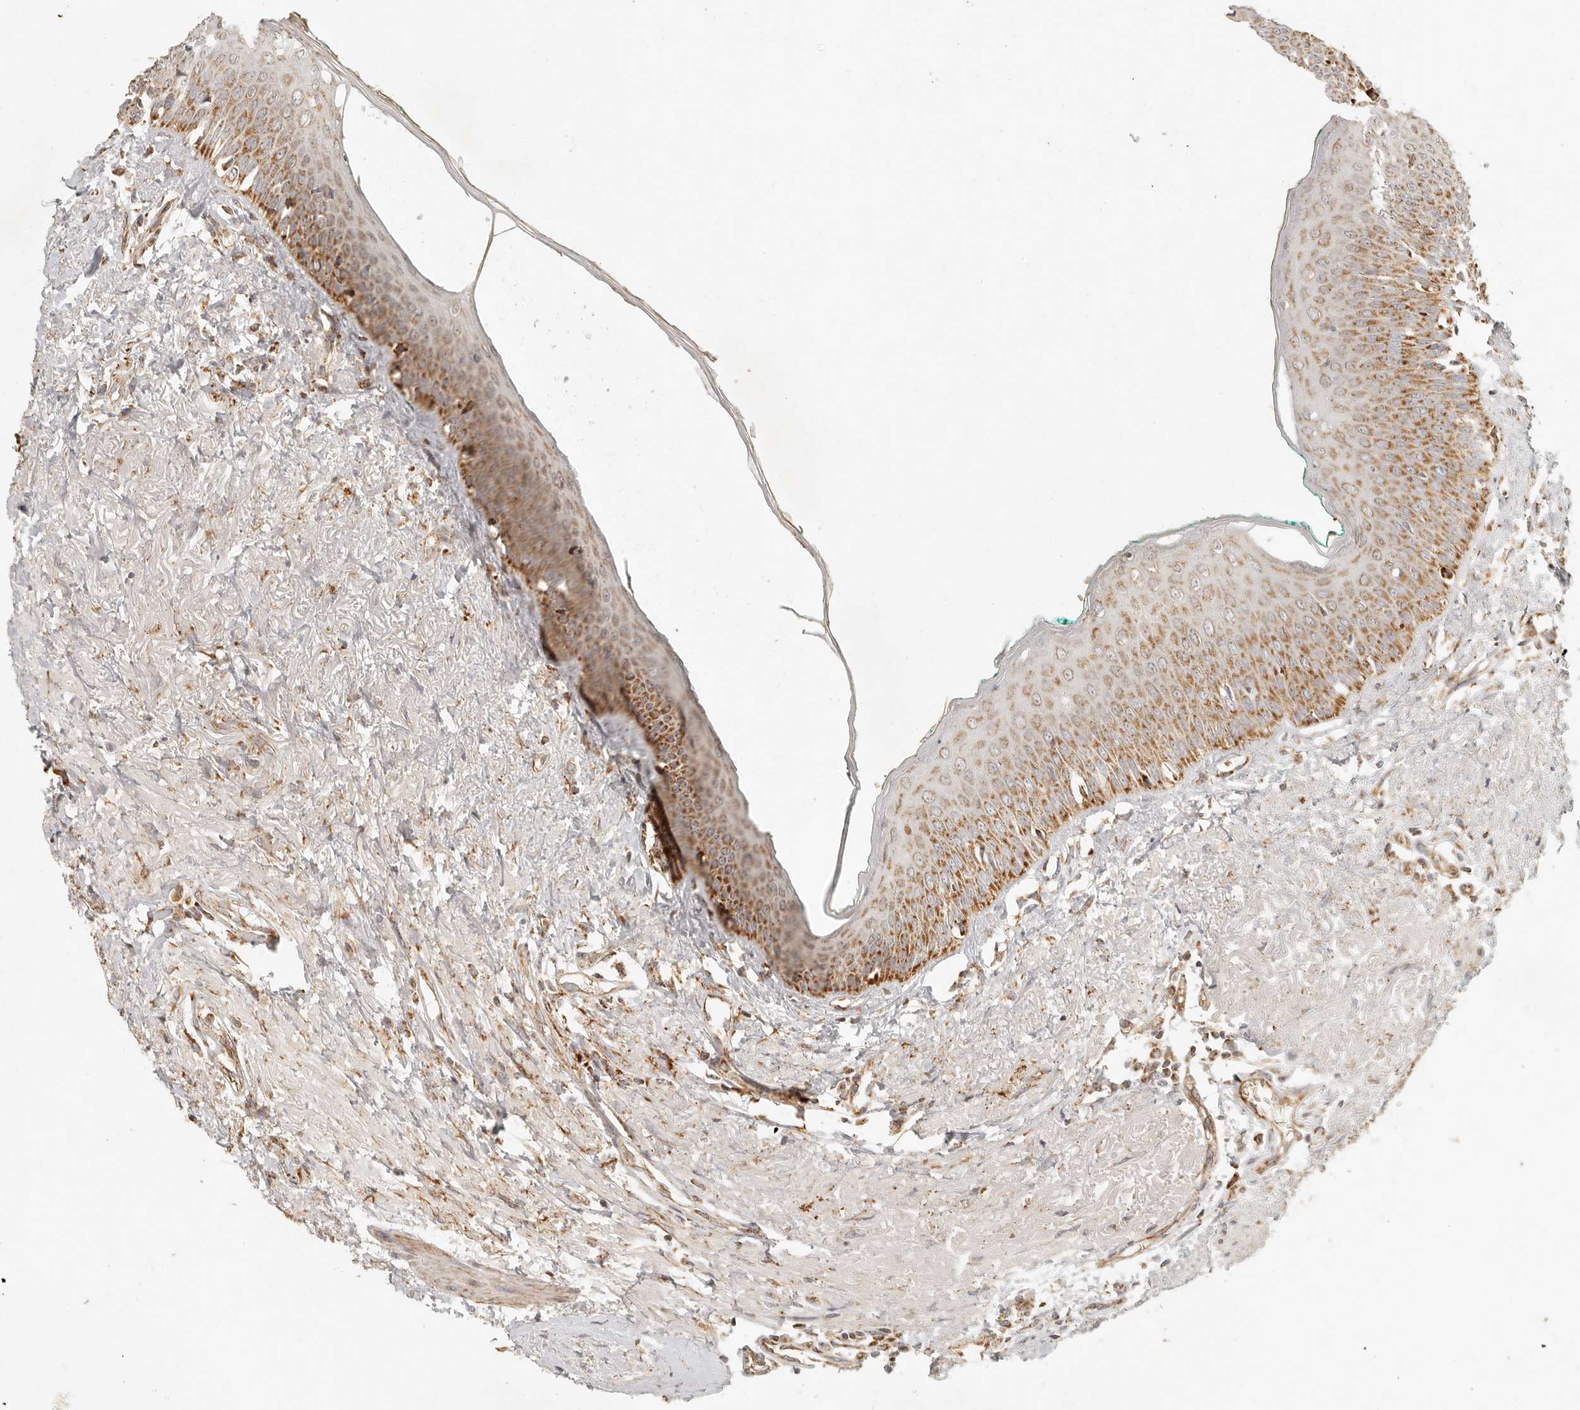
{"staining": {"intensity": "moderate", "quantity": "25%-75%", "location": "cytoplasmic/membranous"}, "tissue": "oral mucosa", "cell_type": "Squamous epithelial cells", "image_type": "normal", "snomed": [{"axis": "morphology", "description": "Normal tissue, NOS"}, {"axis": "topography", "description": "Oral tissue"}], "caption": "A micrograph of human oral mucosa stained for a protein demonstrates moderate cytoplasmic/membranous brown staining in squamous epithelial cells.", "gene": "MRPL55", "patient": {"sex": "female", "age": 70}}